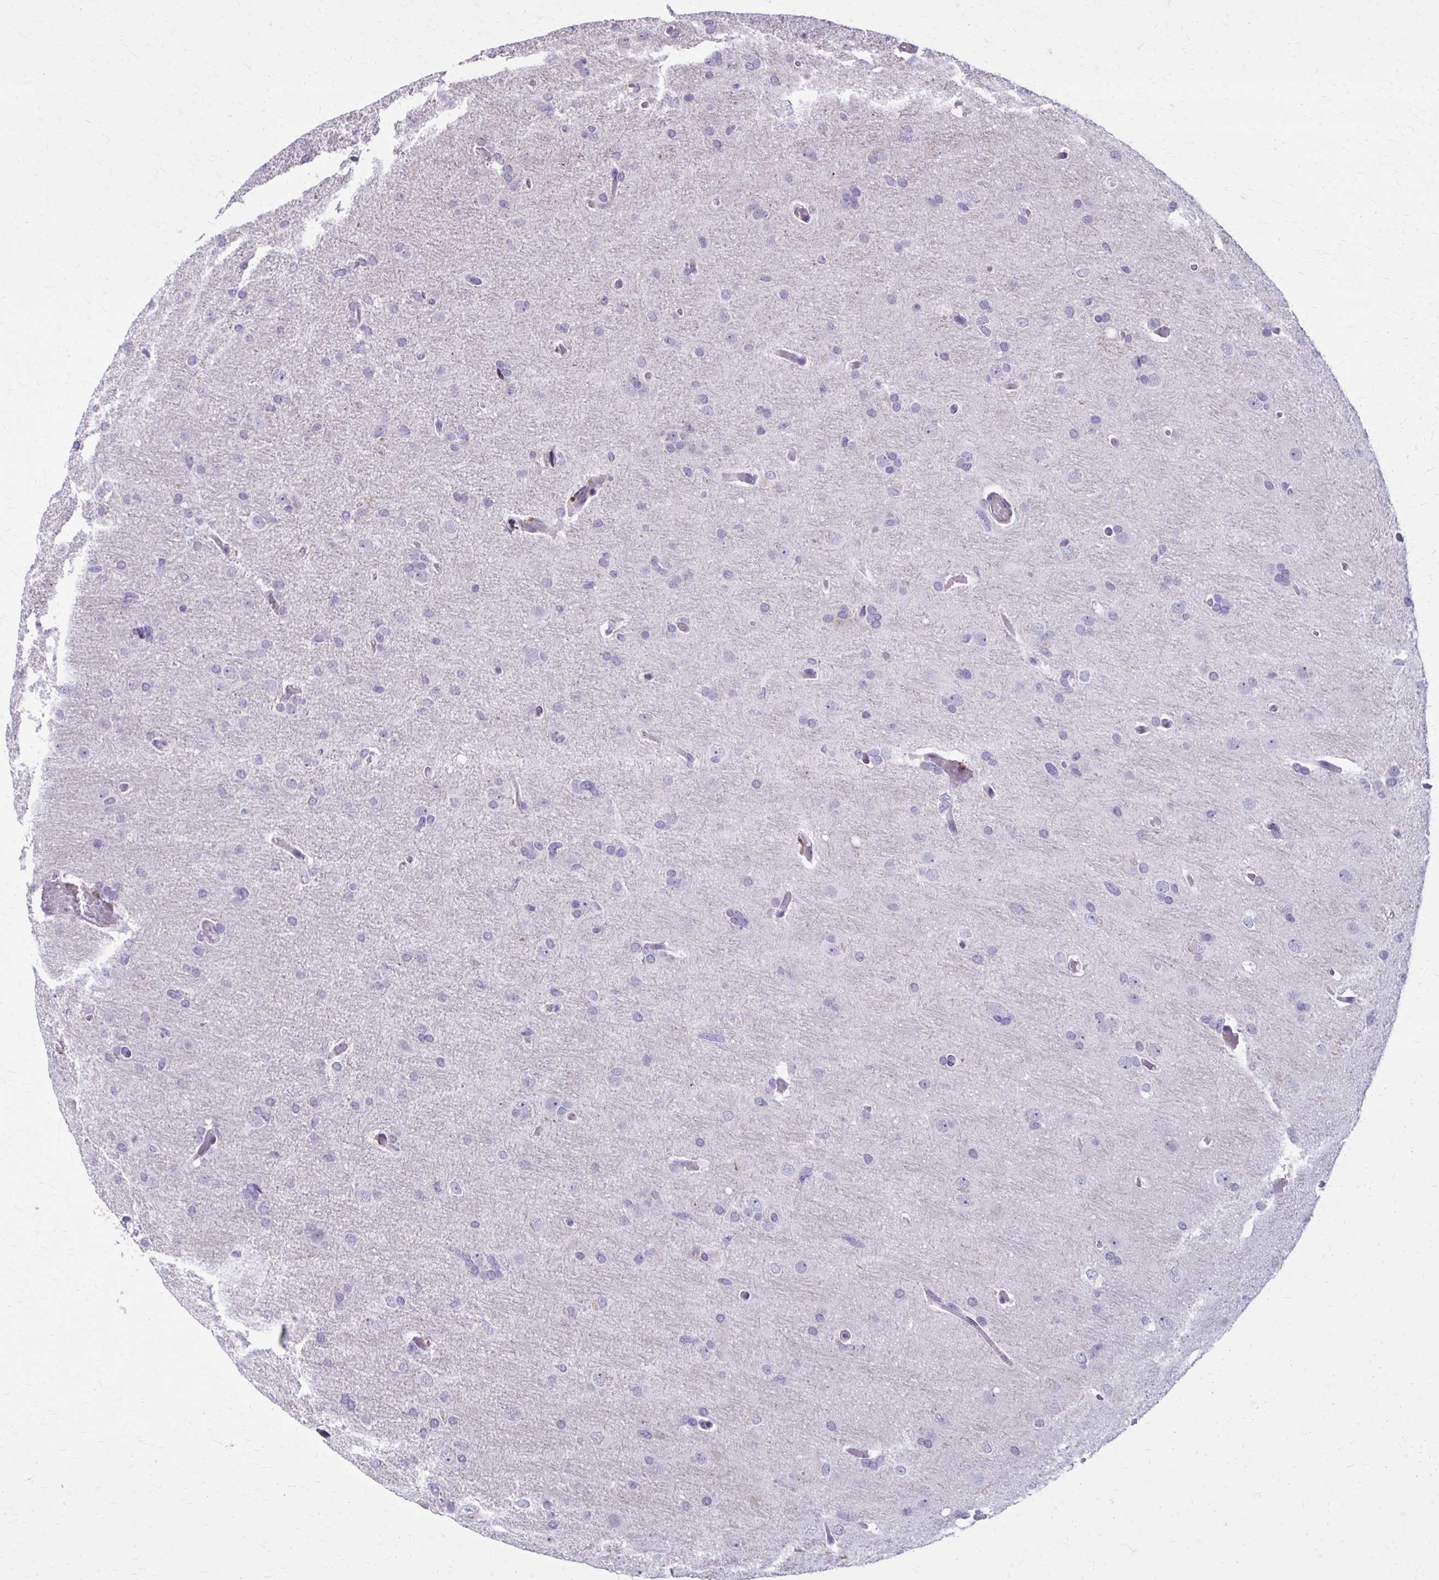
{"staining": {"intensity": "negative", "quantity": "none", "location": "none"}, "tissue": "glioma", "cell_type": "Tumor cells", "image_type": "cancer", "snomed": [{"axis": "morphology", "description": "Glioma, malignant, High grade"}, {"axis": "topography", "description": "Brain"}], "caption": "Immunohistochemistry of human high-grade glioma (malignant) reveals no staining in tumor cells.", "gene": "OR4A47", "patient": {"sex": "male", "age": 53}}